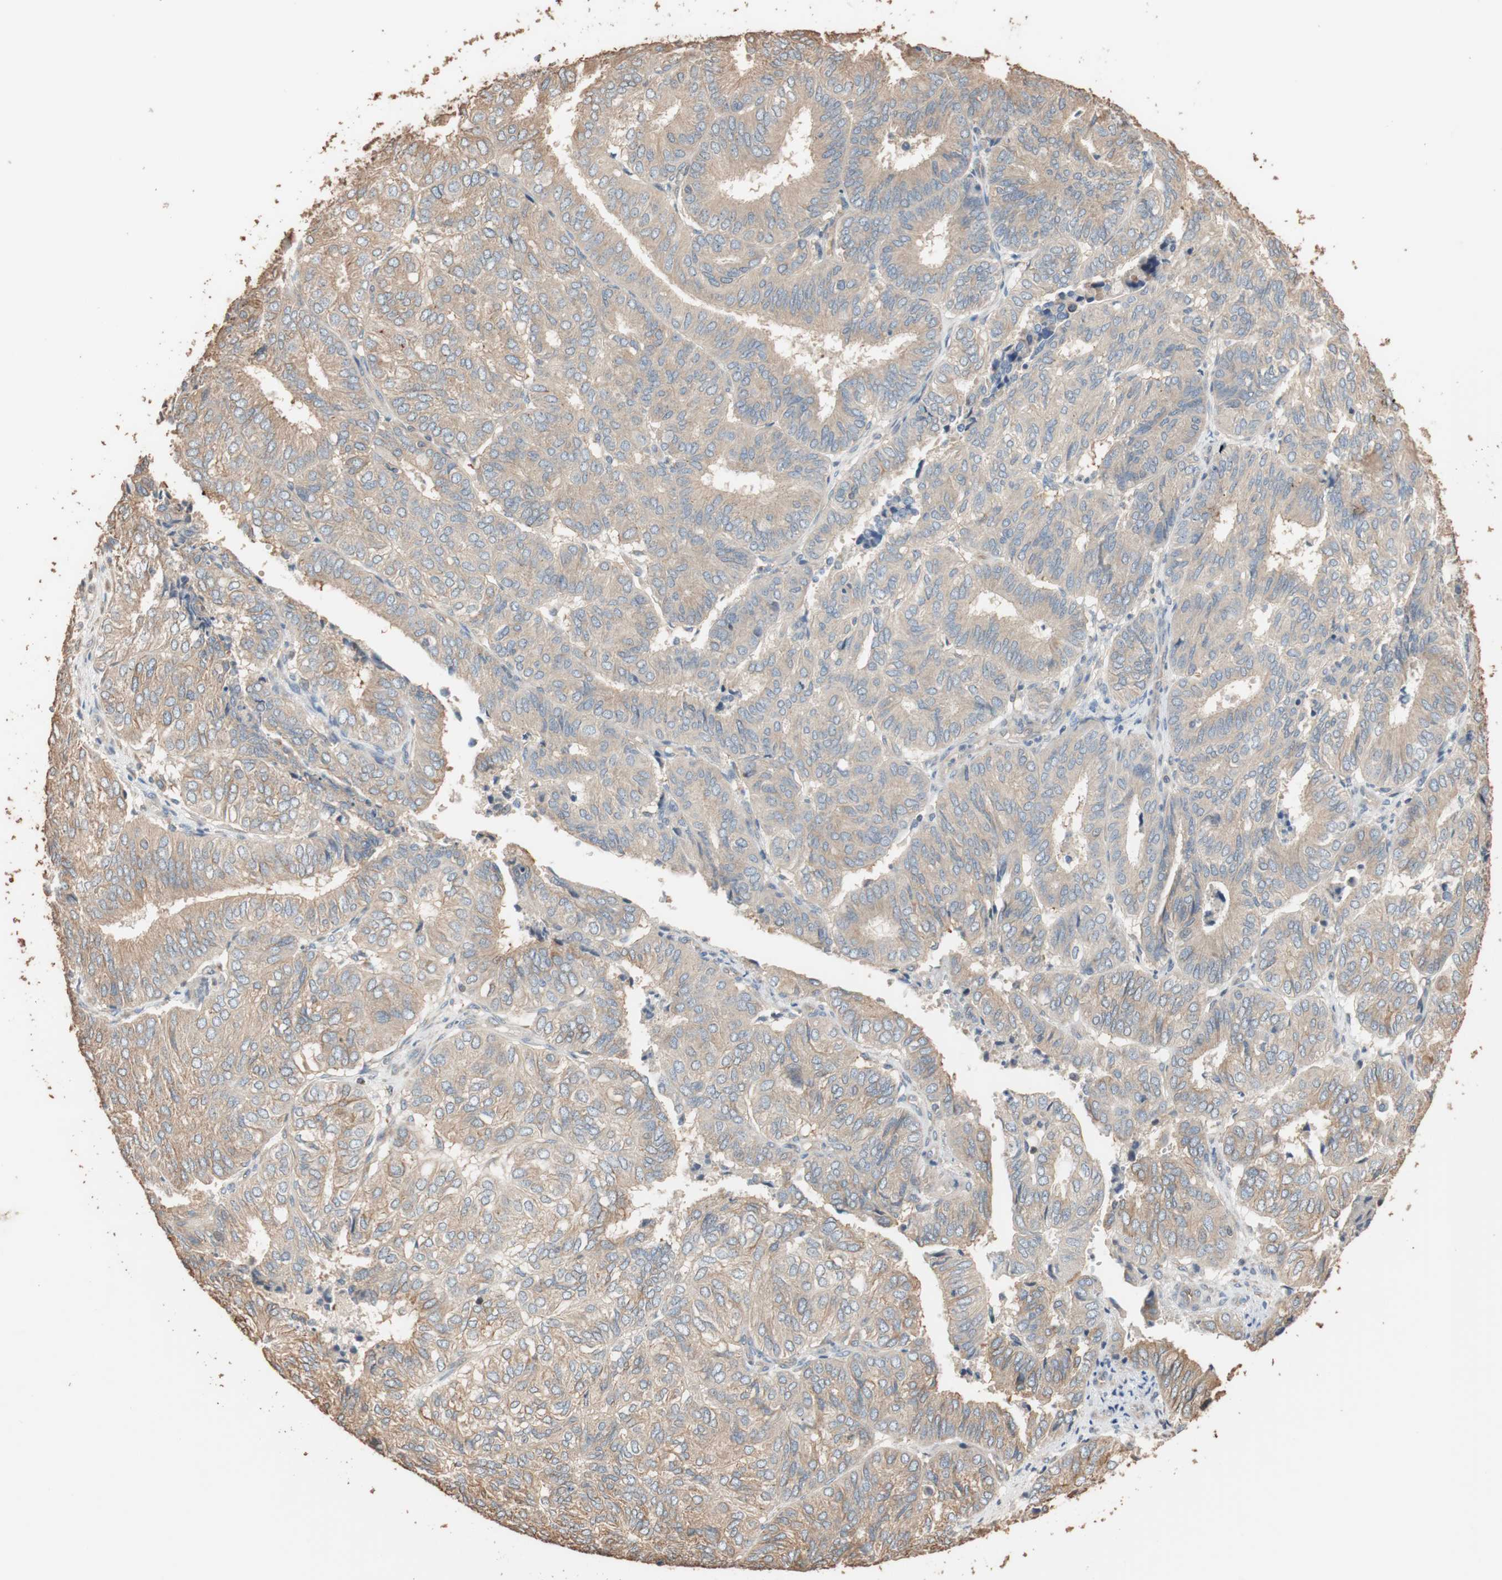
{"staining": {"intensity": "weak", "quantity": ">75%", "location": "cytoplasmic/membranous"}, "tissue": "endometrial cancer", "cell_type": "Tumor cells", "image_type": "cancer", "snomed": [{"axis": "morphology", "description": "Adenocarcinoma, NOS"}, {"axis": "topography", "description": "Uterus"}], "caption": "This micrograph exhibits IHC staining of human endometrial cancer, with low weak cytoplasmic/membranous expression in about >75% of tumor cells.", "gene": "TUBB", "patient": {"sex": "female", "age": 60}}